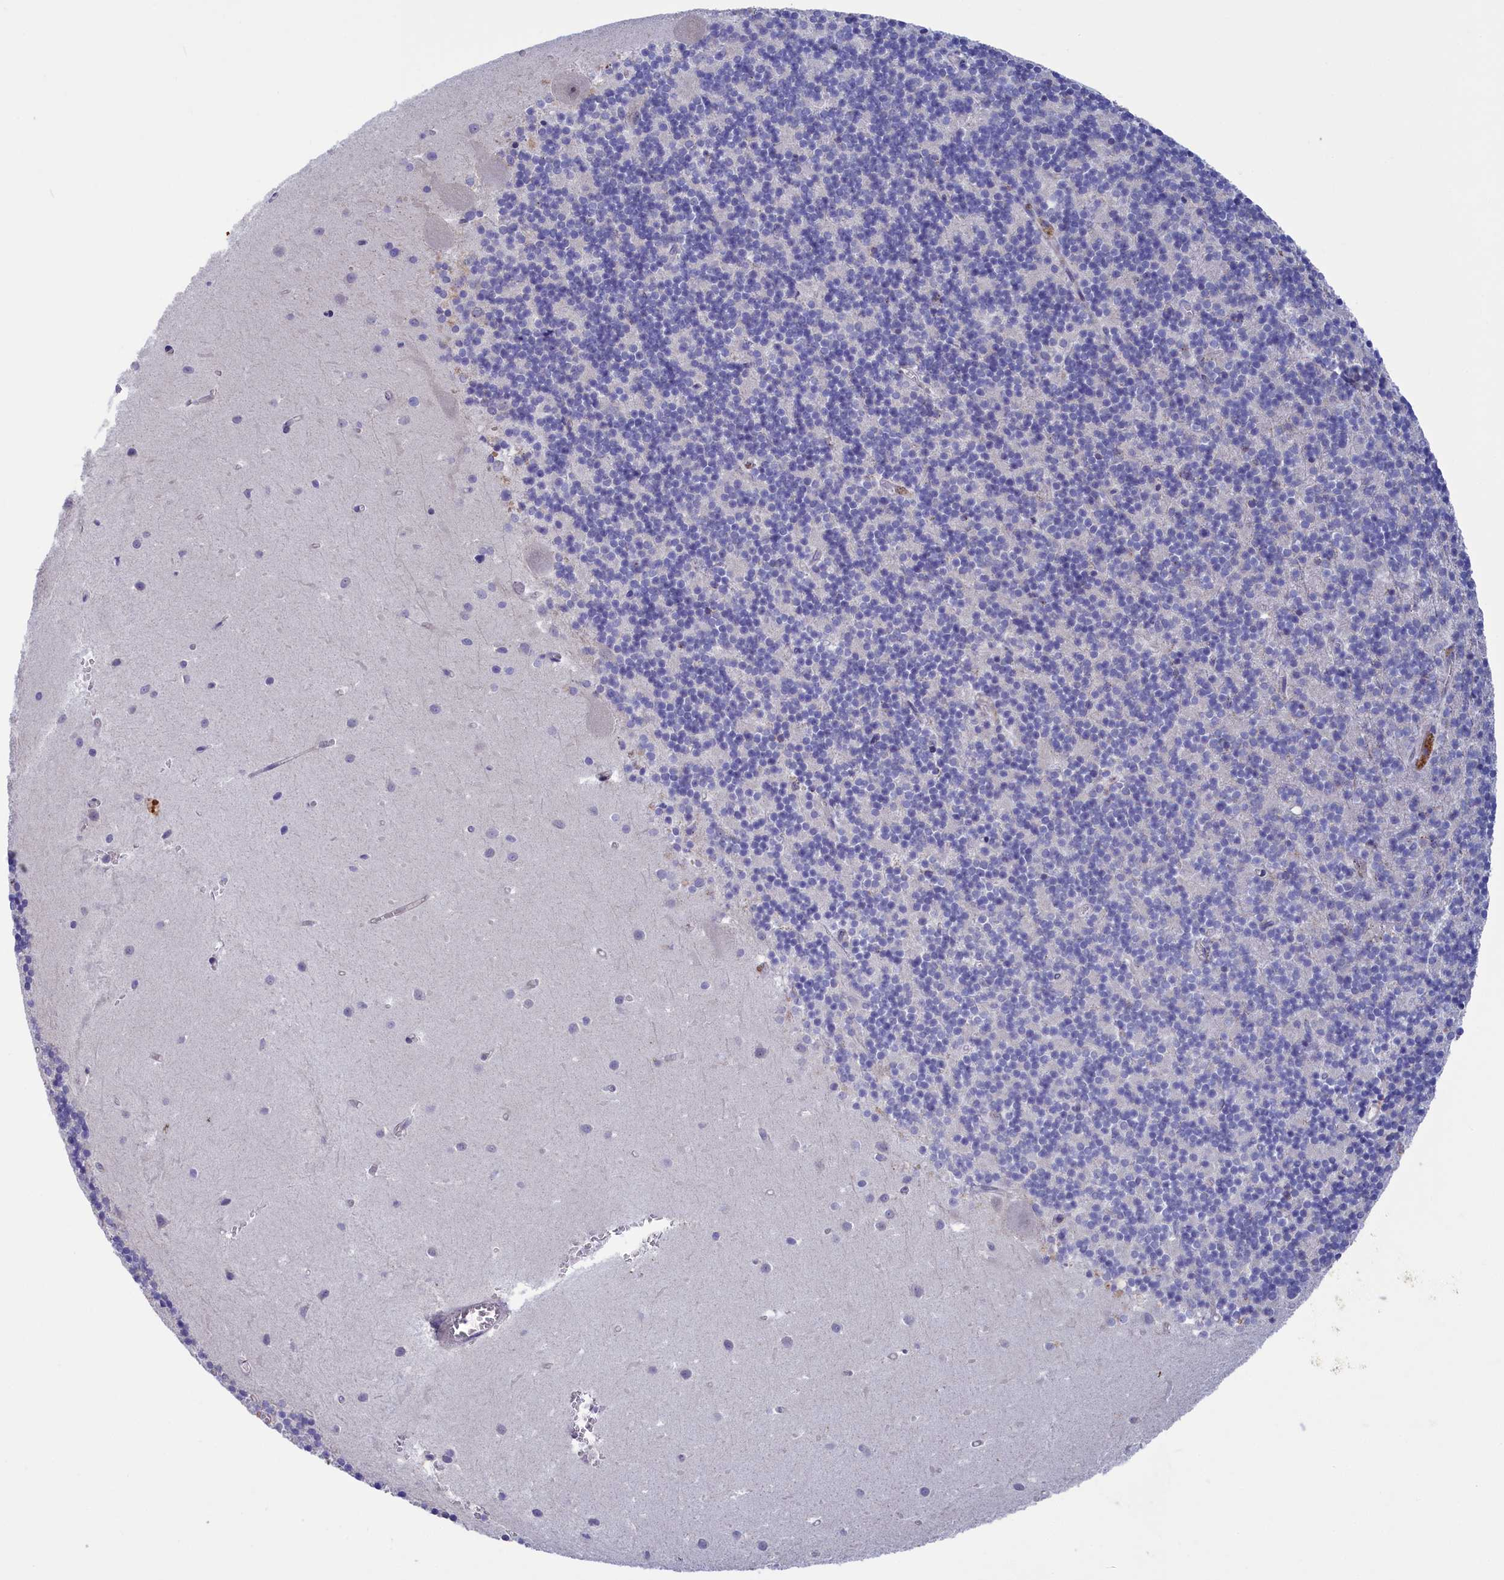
{"staining": {"intensity": "negative", "quantity": "none", "location": "none"}, "tissue": "cerebellum", "cell_type": "Cells in granular layer", "image_type": "normal", "snomed": [{"axis": "morphology", "description": "Normal tissue, NOS"}, {"axis": "topography", "description": "Cerebellum"}], "caption": "Photomicrograph shows no protein positivity in cells in granular layer of unremarkable cerebellum.", "gene": "HYKK", "patient": {"sex": "male", "age": 54}}